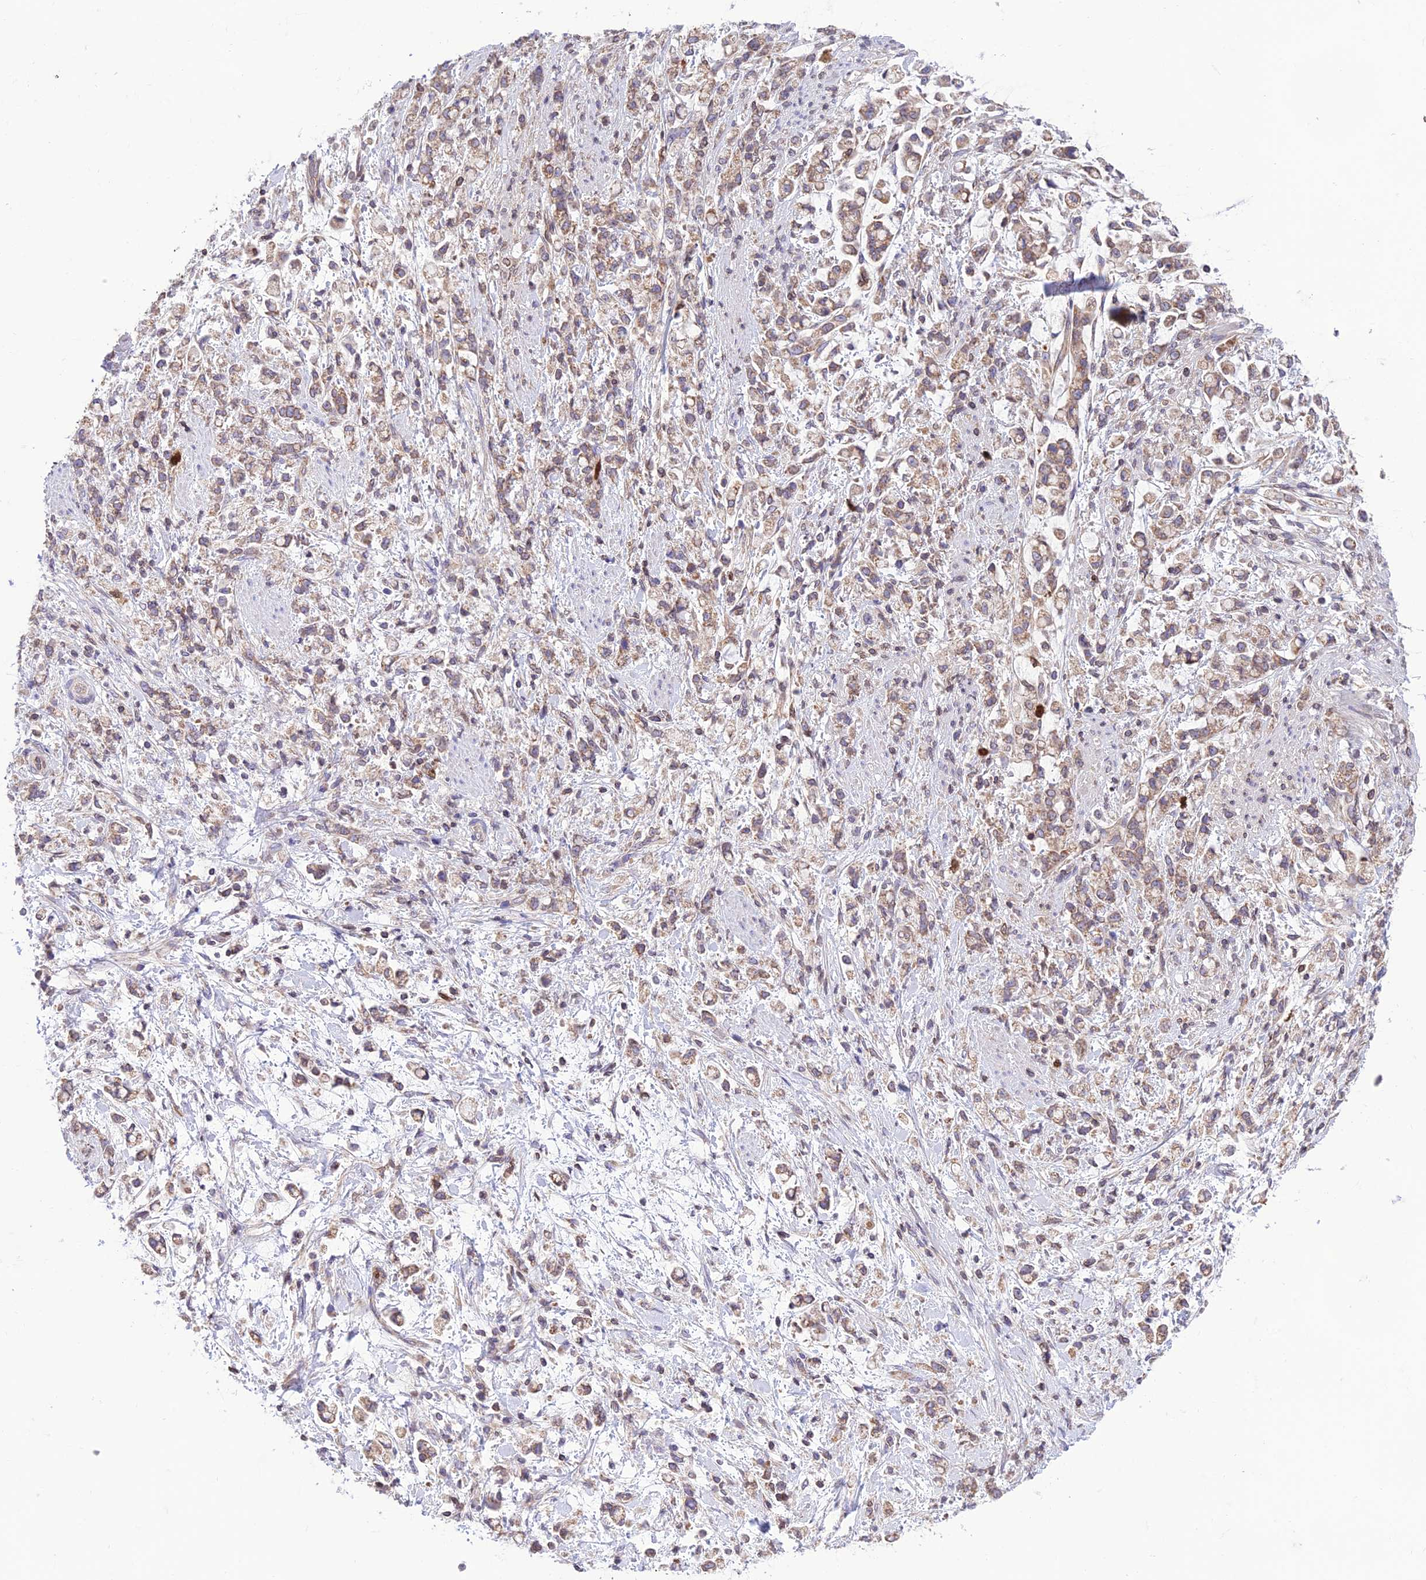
{"staining": {"intensity": "moderate", "quantity": "25%-75%", "location": "cytoplasmic/membranous"}, "tissue": "stomach cancer", "cell_type": "Tumor cells", "image_type": "cancer", "snomed": [{"axis": "morphology", "description": "Adenocarcinoma, NOS"}, {"axis": "topography", "description": "Stomach"}], "caption": "Immunohistochemistry of stomach cancer (adenocarcinoma) reveals medium levels of moderate cytoplasmic/membranous positivity in about 25%-75% of tumor cells.", "gene": "PKHD1L1", "patient": {"sex": "female", "age": 60}}